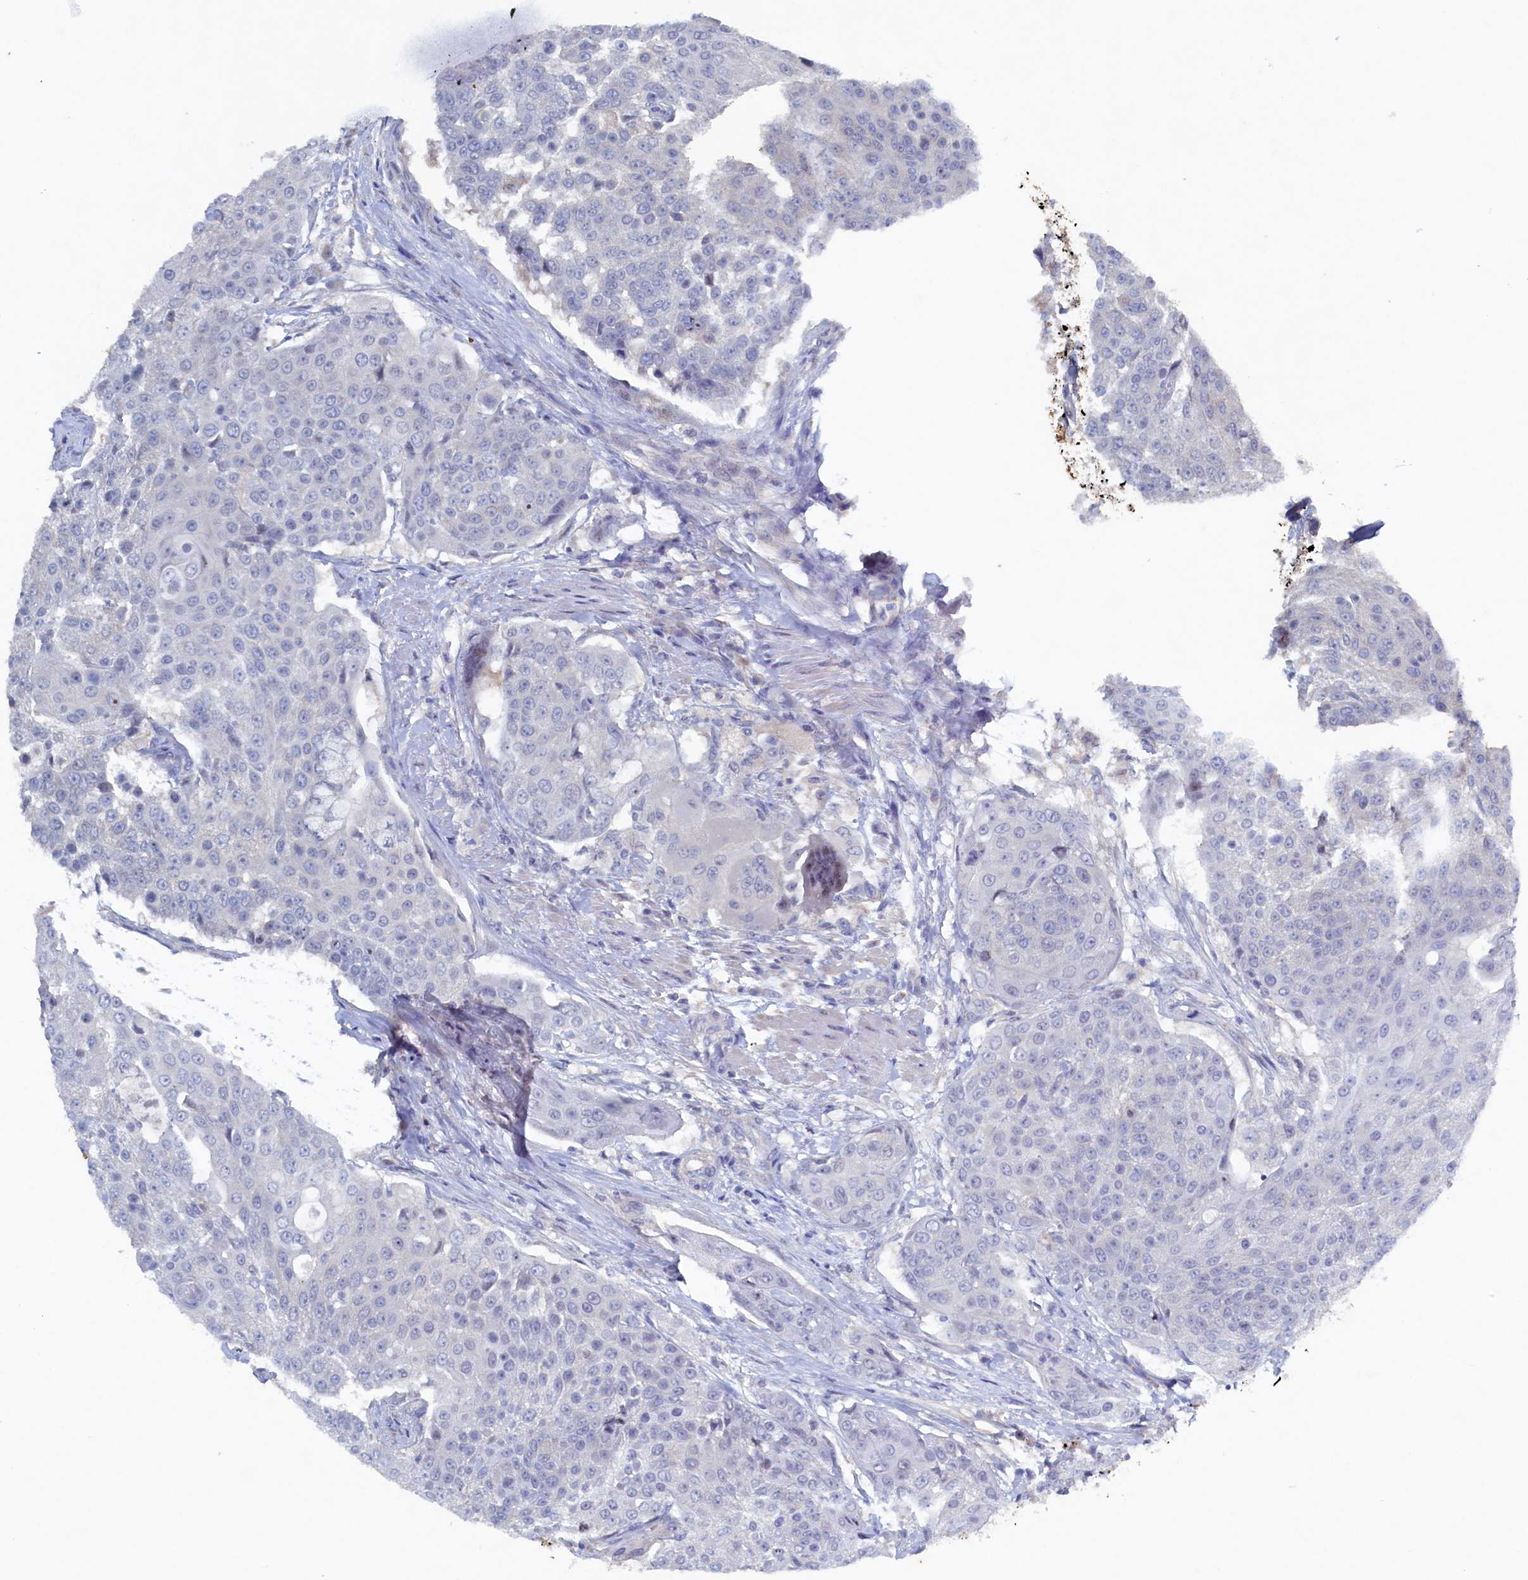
{"staining": {"intensity": "negative", "quantity": "none", "location": "none"}, "tissue": "urothelial cancer", "cell_type": "Tumor cells", "image_type": "cancer", "snomed": [{"axis": "morphology", "description": "Urothelial carcinoma, High grade"}, {"axis": "topography", "description": "Urinary bladder"}], "caption": "Immunohistochemistry of high-grade urothelial carcinoma exhibits no expression in tumor cells.", "gene": "CBLIF", "patient": {"sex": "female", "age": 63}}